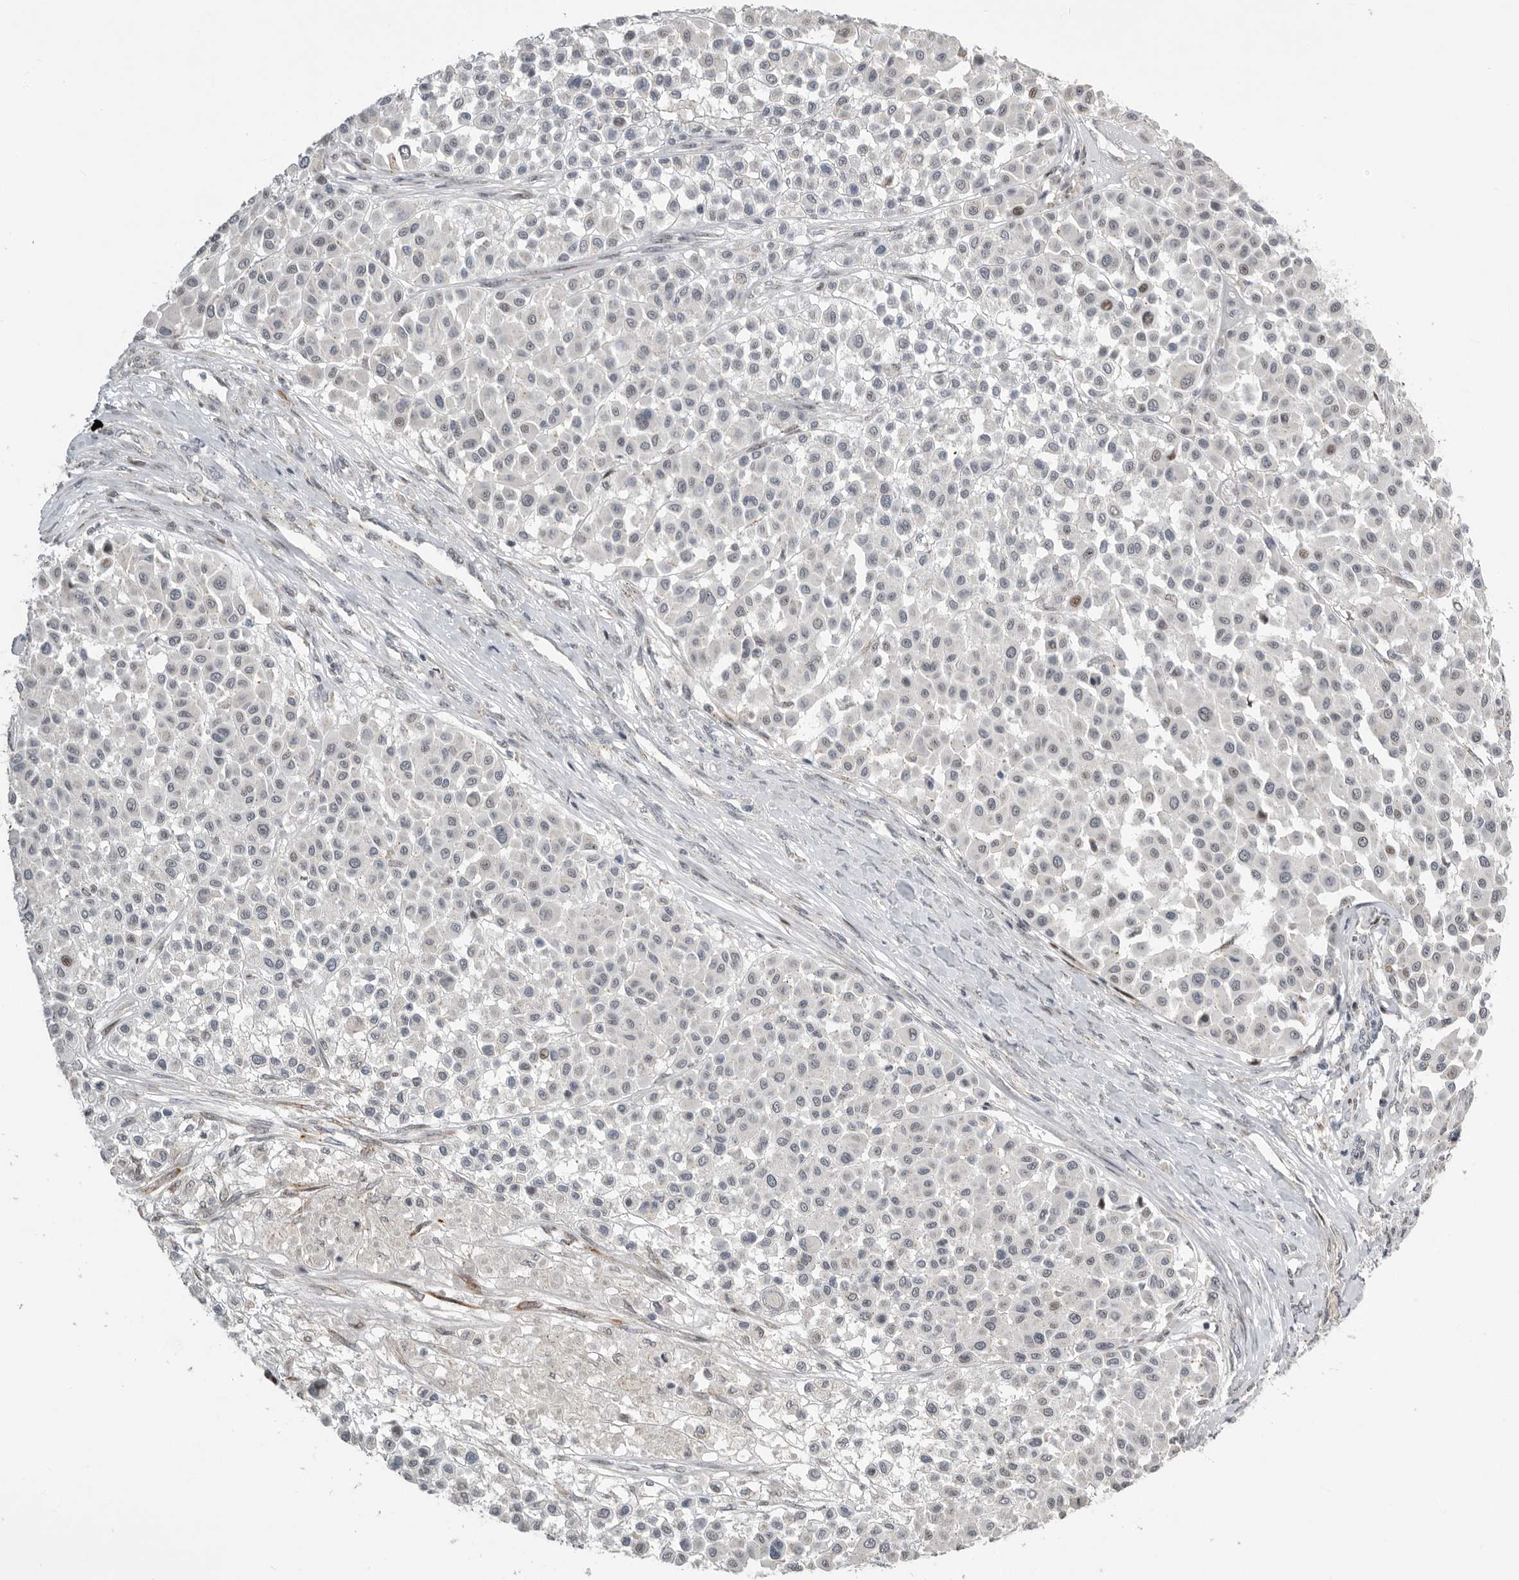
{"staining": {"intensity": "moderate", "quantity": "<25%", "location": "nuclear"}, "tissue": "melanoma", "cell_type": "Tumor cells", "image_type": "cancer", "snomed": [{"axis": "morphology", "description": "Malignant melanoma, Metastatic site"}, {"axis": "topography", "description": "Soft tissue"}], "caption": "About <25% of tumor cells in human malignant melanoma (metastatic site) exhibit moderate nuclear protein staining as visualized by brown immunohistochemical staining.", "gene": "PCMTD1", "patient": {"sex": "male", "age": 41}}